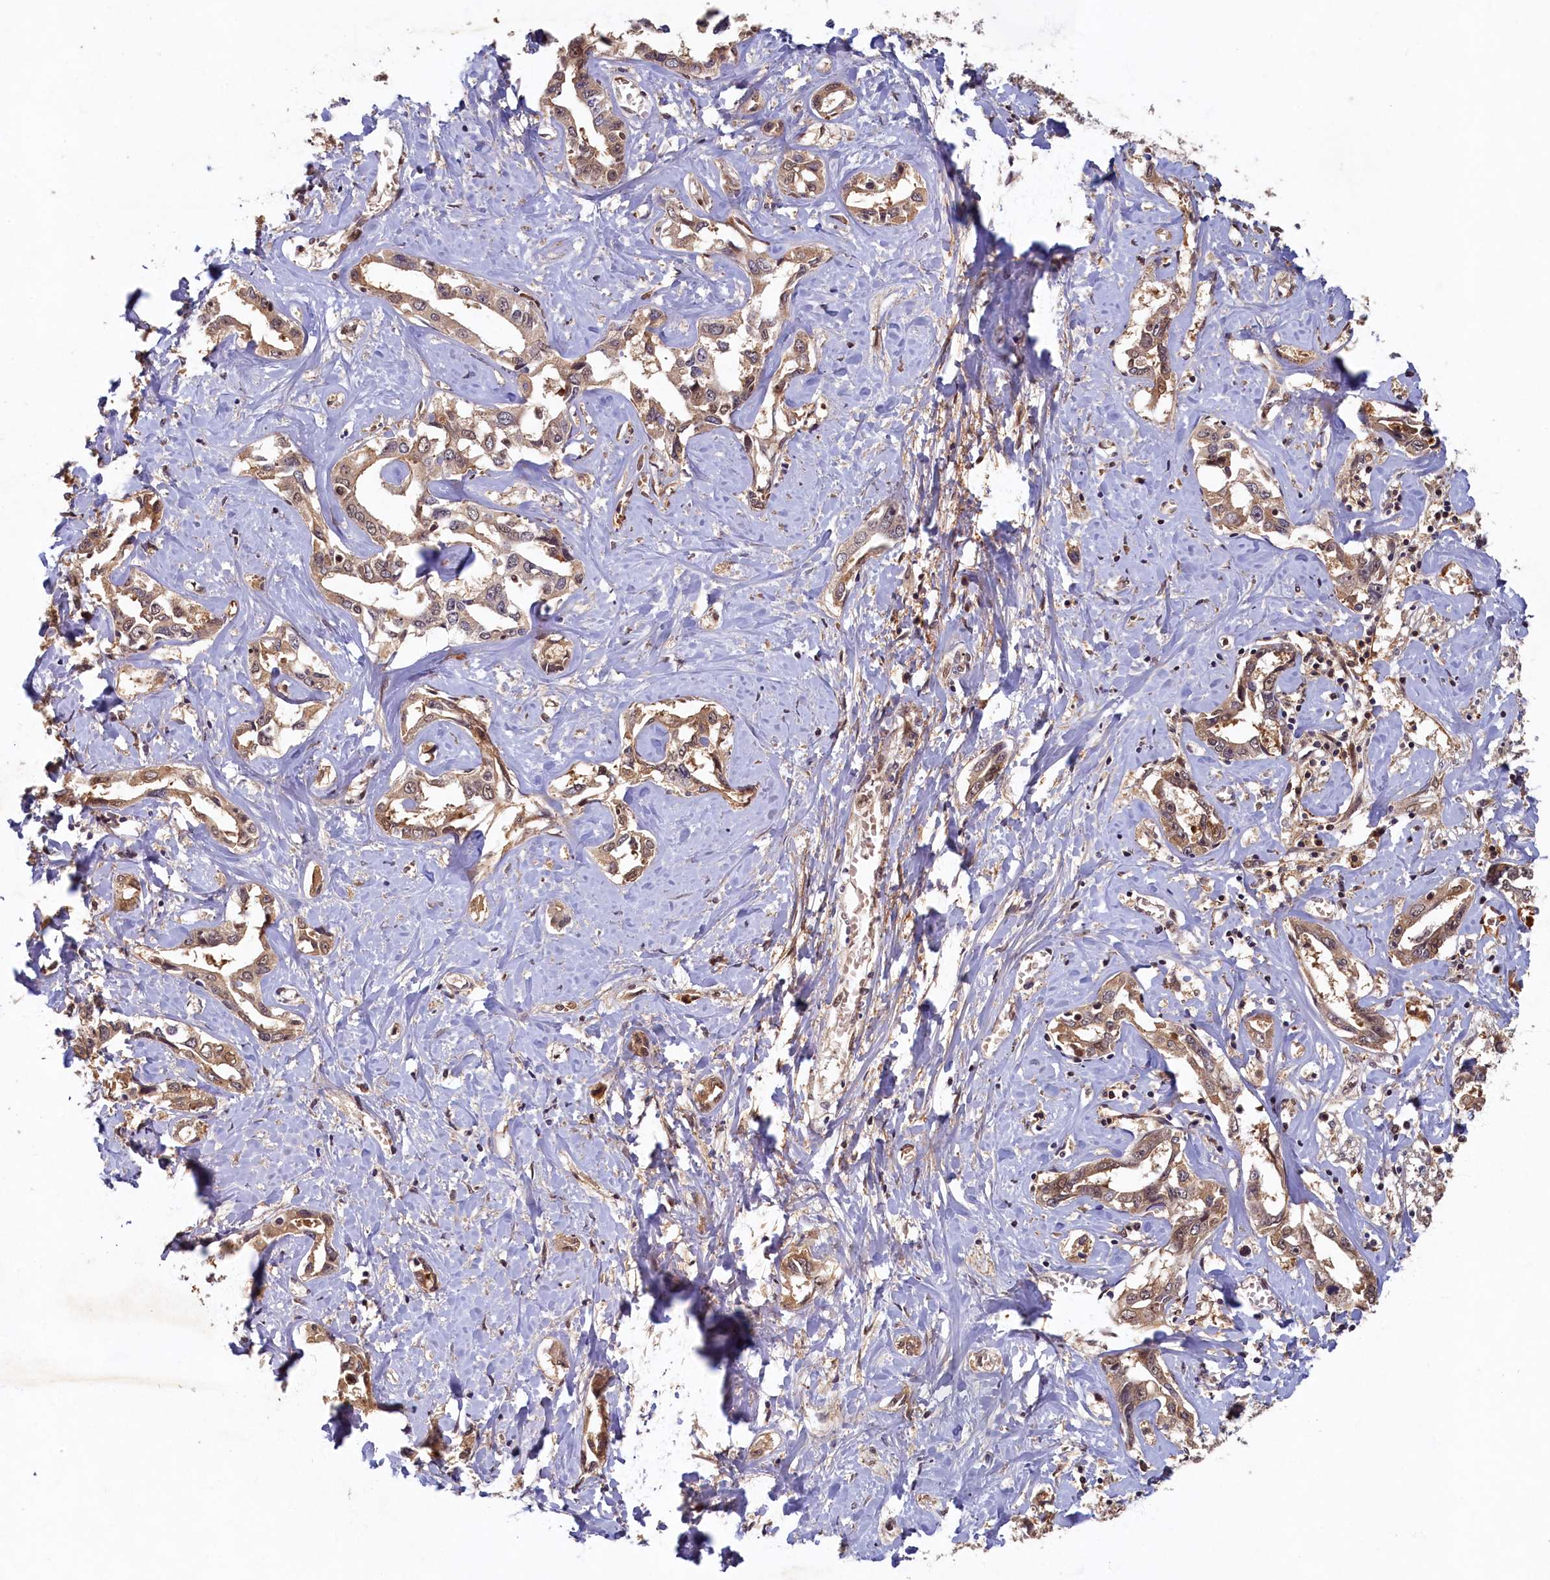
{"staining": {"intensity": "weak", "quantity": ">75%", "location": "cytoplasmic/membranous"}, "tissue": "liver cancer", "cell_type": "Tumor cells", "image_type": "cancer", "snomed": [{"axis": "morphology", "description": "Cholangiocarcinoma"}, {"axis": "topography", "description": "Liver"}], "caption": "Brown immunohistochemical staining in liver cancer reveals weak cytoplasmic/membranous staining in about >75% of tumor cells.", "gene": "LCMT2", "patient": {"sex": "male", "age": 59}}